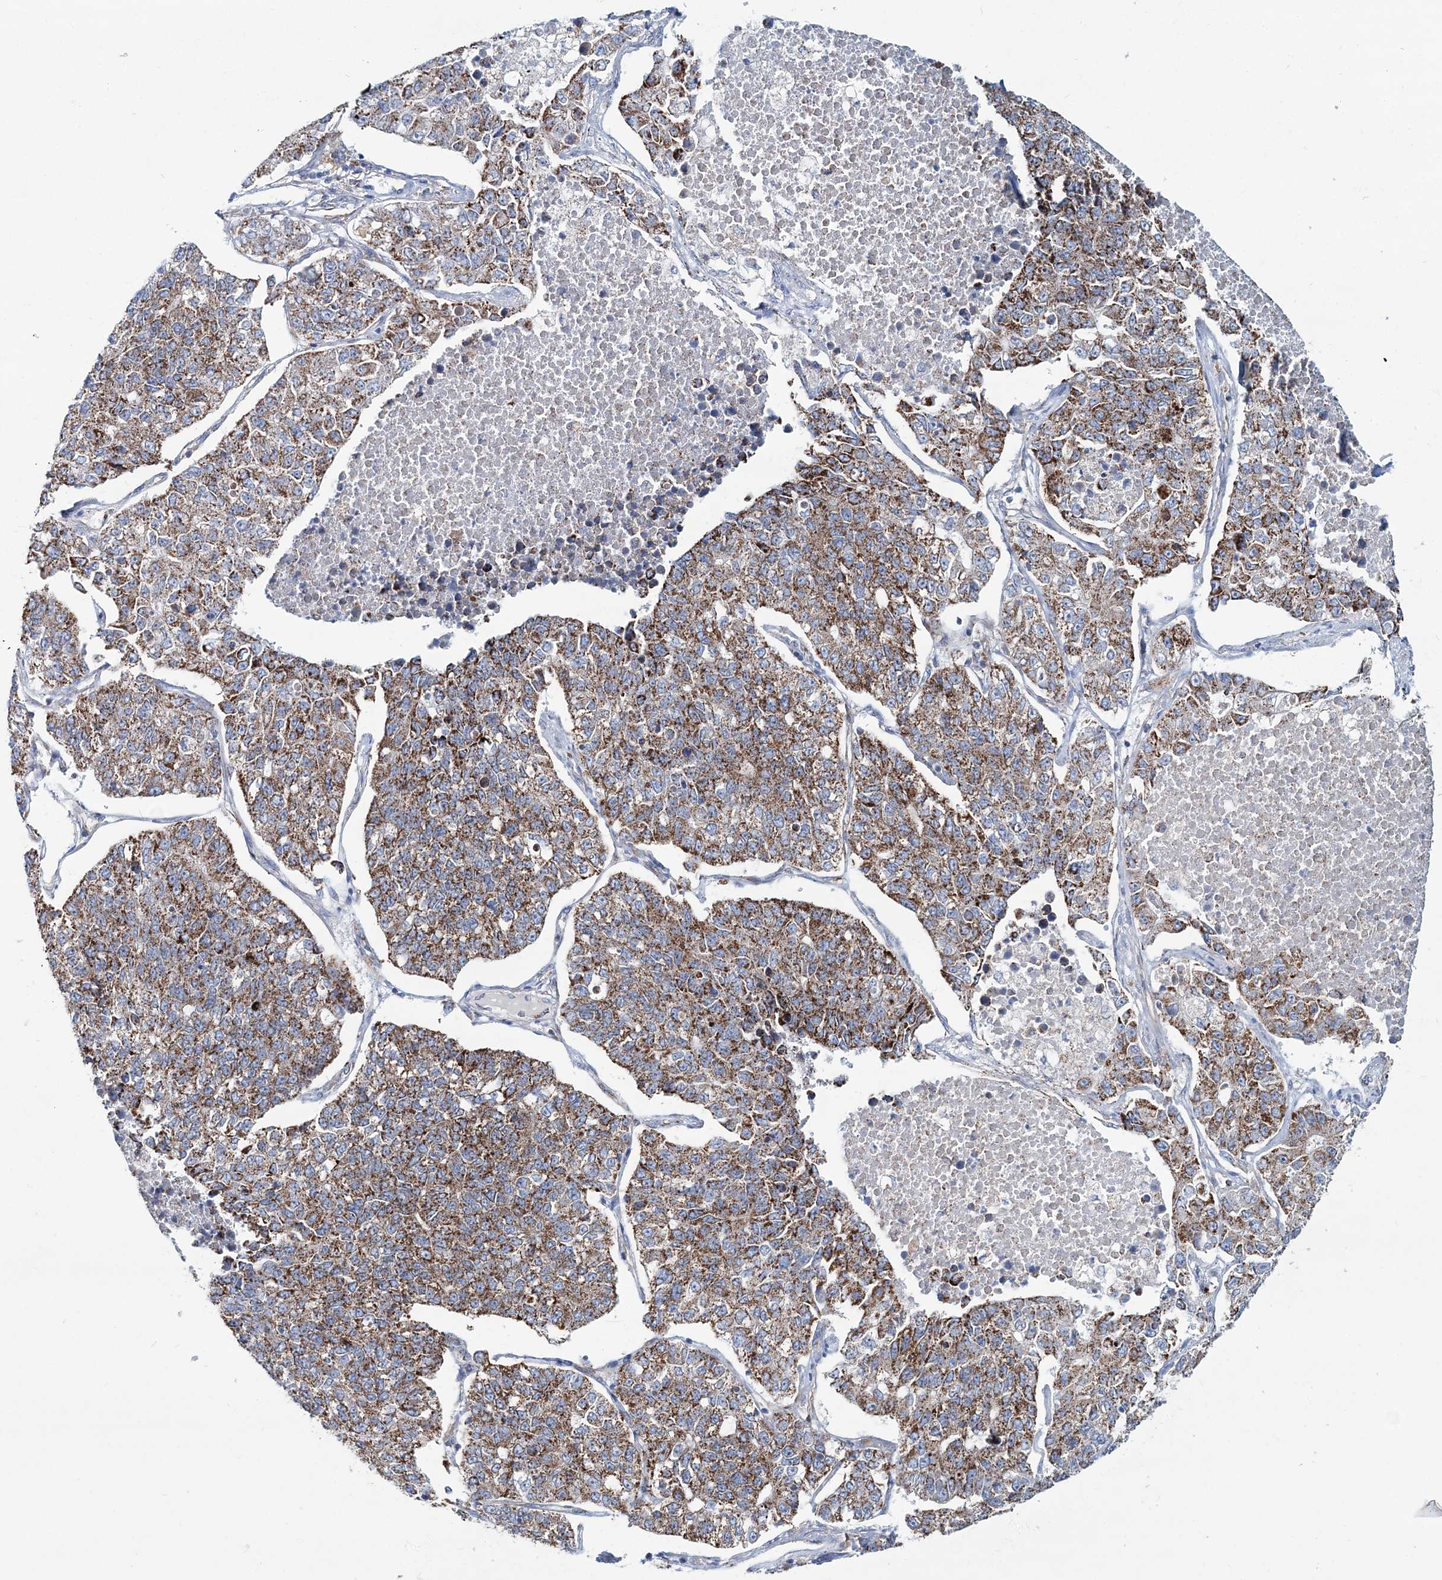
{"staining": {"intensity": "moderate", "quantity": ">75%", "location": "cytoplasmic/membranous"}, "tissue": "lung cancer", "cell_type": "Tumor cells", "image_type": "cancer", "snomed": [{"axis": "morphology", "description": "Adenocarcinoma, NOS"}, {"axis": "topography", "description": "Lung"}], "caption": "Immunohistochemical staining of adenocarcinoma (lung) exhibits moderate cytoplasmic/membranous protein staining in about >75% of tumor cells.", "gene": "ARHGAP6", "patient": {"sex": "male", "age": 49}}